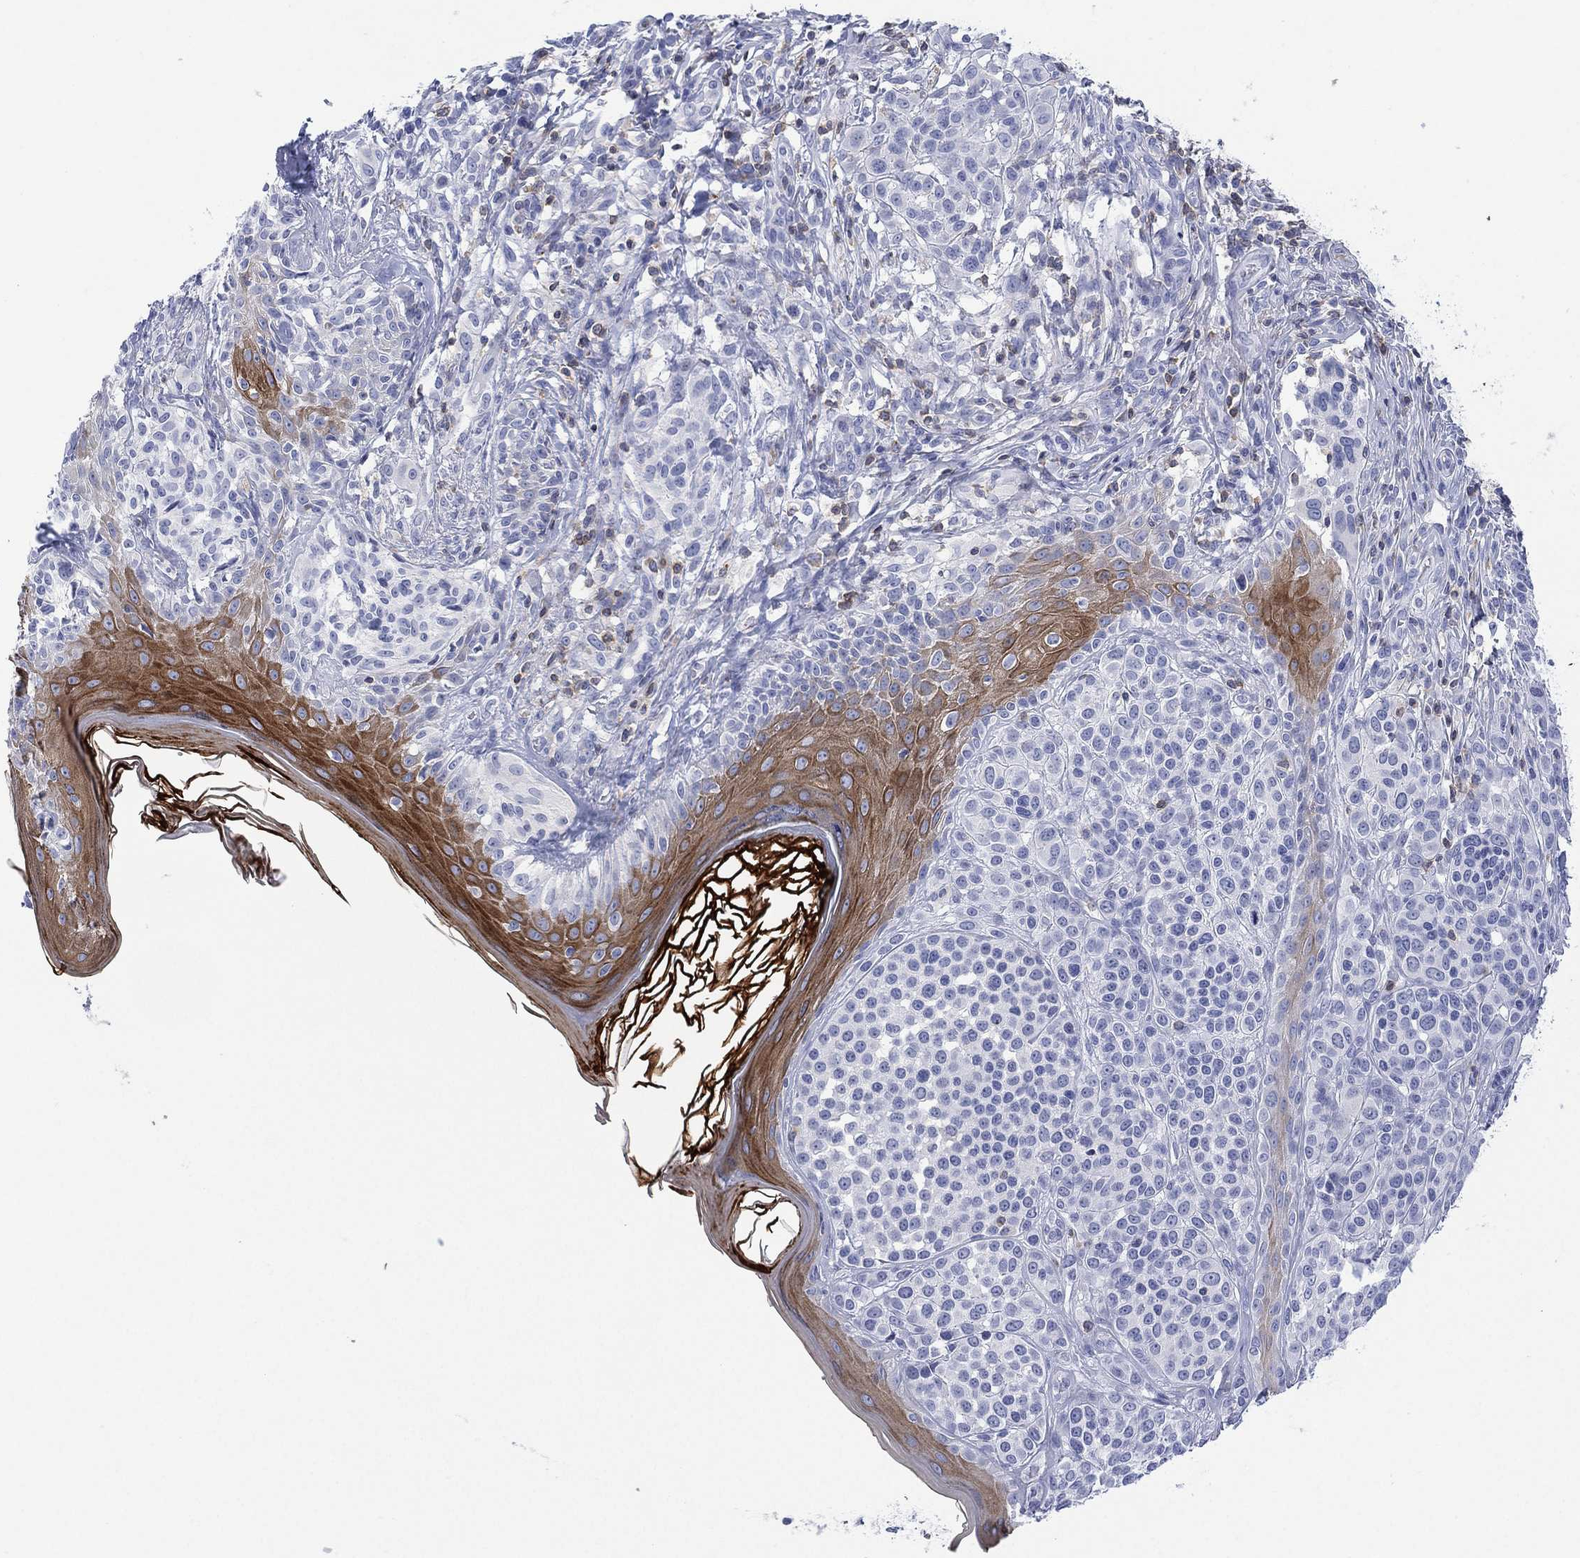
{"staining": {"intensity": "negative", "quantity": "none", "location": "none"}, "tissue": "melanoma", "cell_type": "Tumor cells", "image_type": "cancer", "snomed": [{"axis": "morphology", "description": "Malignant melanoma, NOS"}, {"axis": "topography", "description": "Skin"}], "caption": "Immunohistochemistry of malignant melanoma demonstrates no staining in tumor cells.", "gene": "SEPTIN1", "patient": {"sex": "male", "age": 79}}